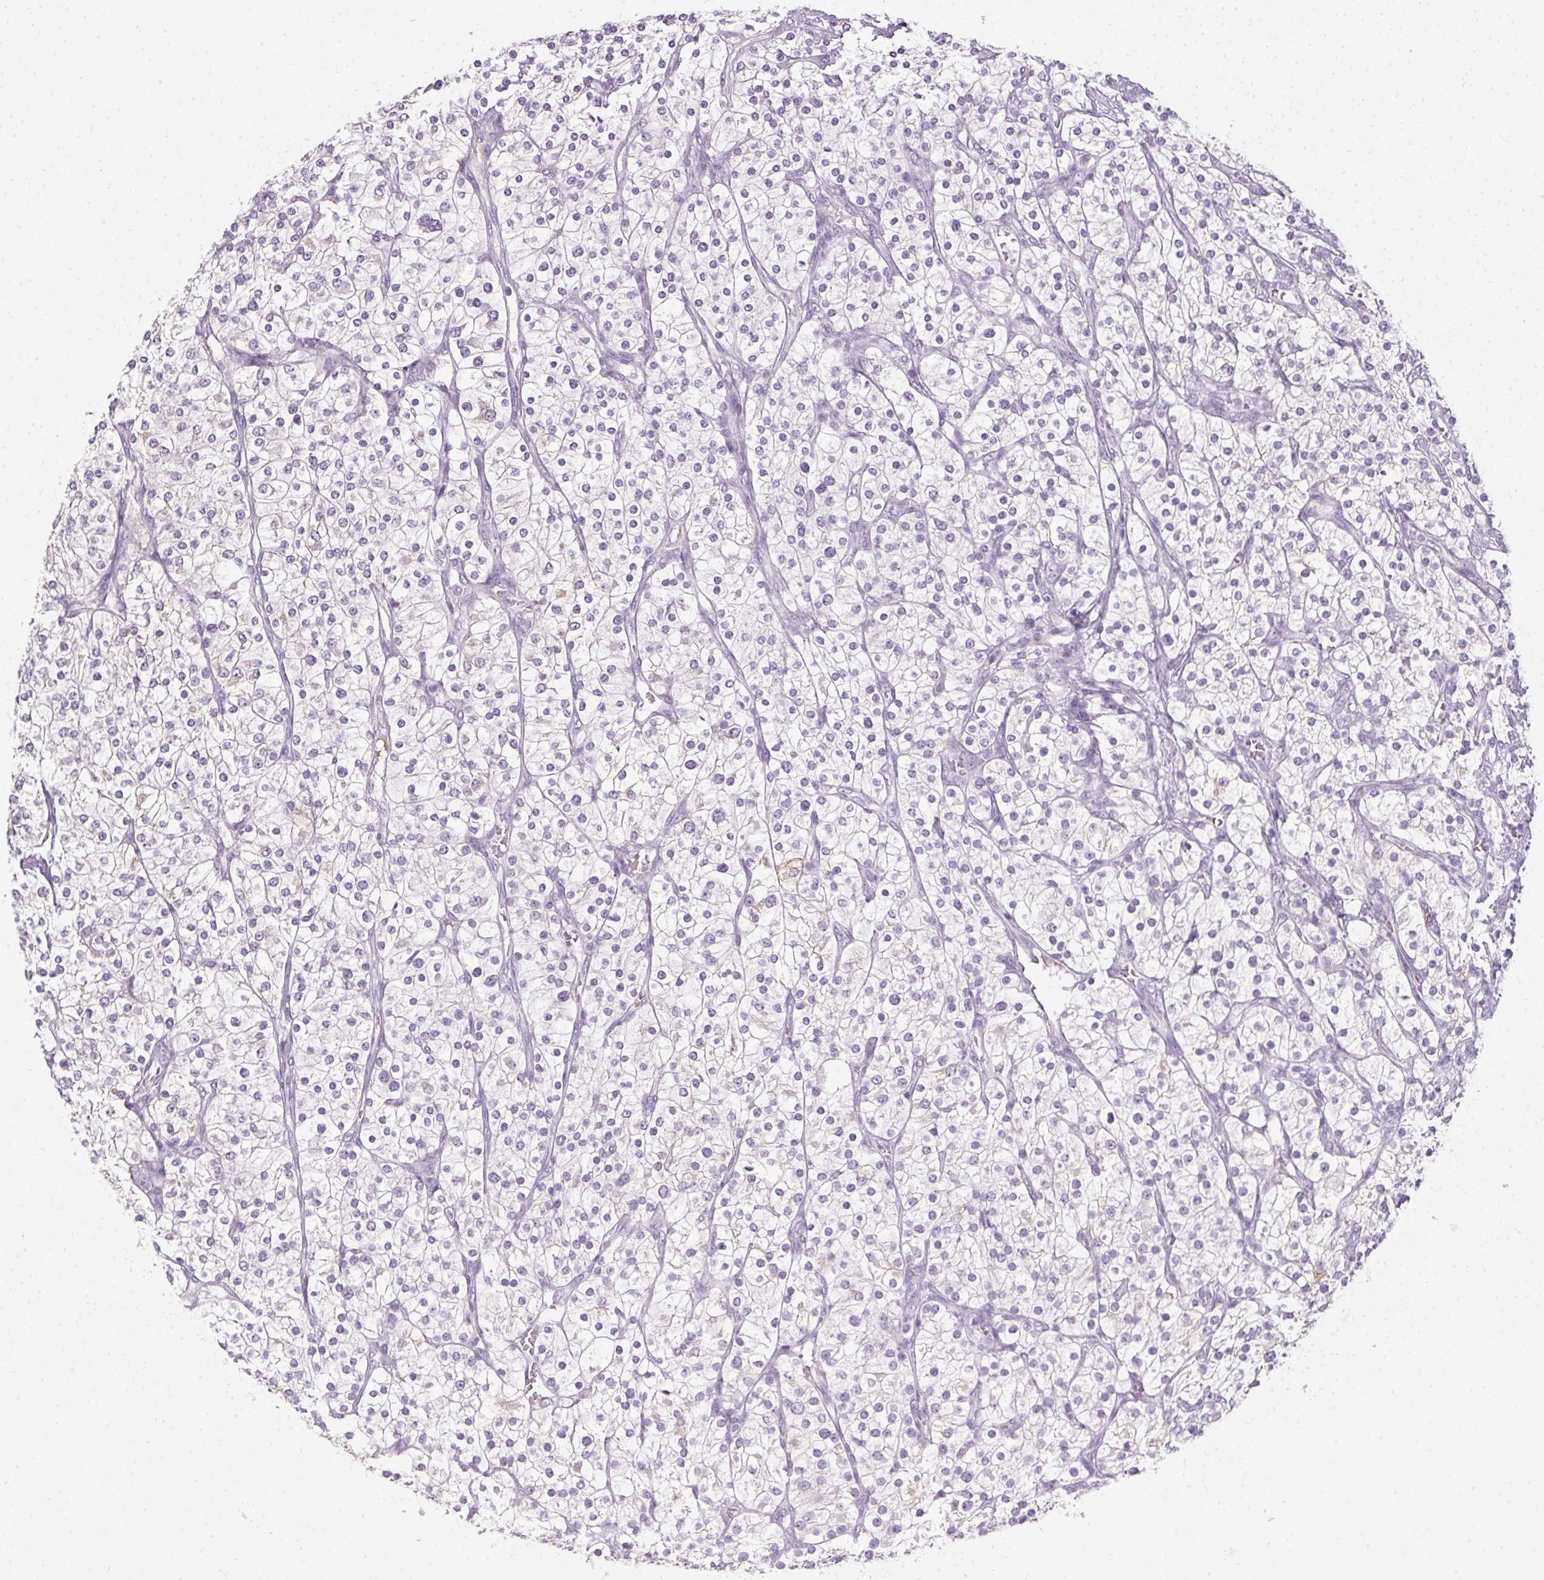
{"staining": {"intensity": "negative", "quantity": "none", "location": "none"}, "tissue": "renal cancer", "cell_type": "Tumor cells", "image_type": "cancer", "snomed": [{"axis": "morphology", "description": "Adenocarcinoma, NOS"}, {"axis": "topography", "description": "Kidney"}], "caption": "Tumor cells show no significant protein staining in renal adenocarcinoma.", "gene": "TMEM72", "patient": {"sex": "male", "age": 80}}